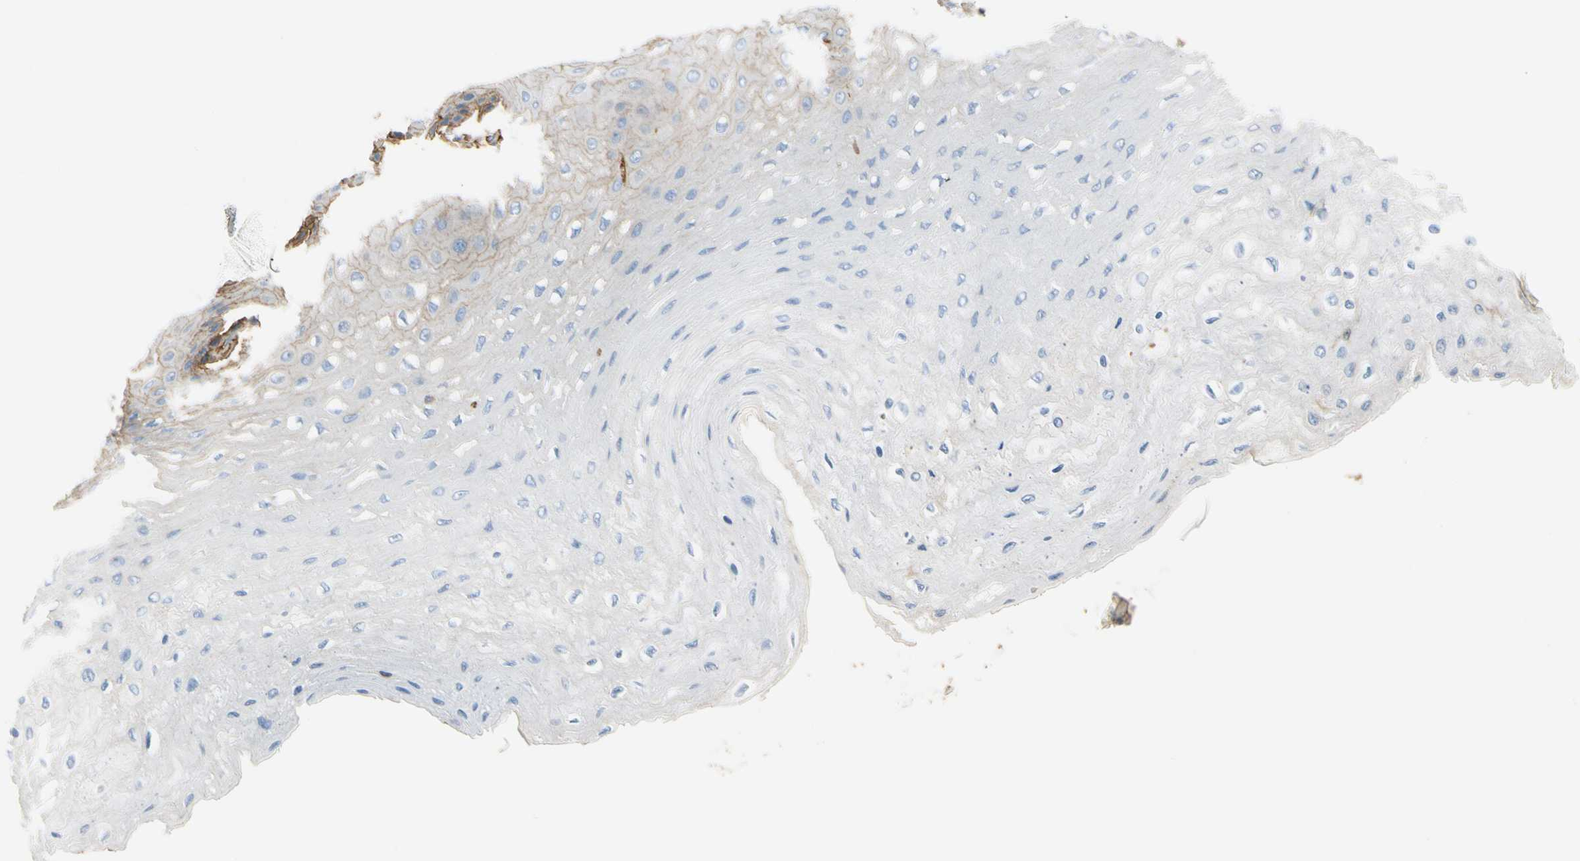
{"staining": {"intensity": "weak", "quantity": ">75%", "location": "cytoplasmic/membranous"}, "tissue": "esophagus", "cell_type": "Squamous epithelial cells", "image_type": "normal", "snomed": [{"axis": "morphology", "description": "Normal tissue, NOS"}, {"axis": "topography", "description": "Esophagus"}], "caption": "Squamous epithelial cells display low levels of weak cytoplasmic/membranous staining in approximately >75% of cells in unremarkable human esophagus.", "gene": "LAMB3", "patient": {"sex": "female", "age": 72}}